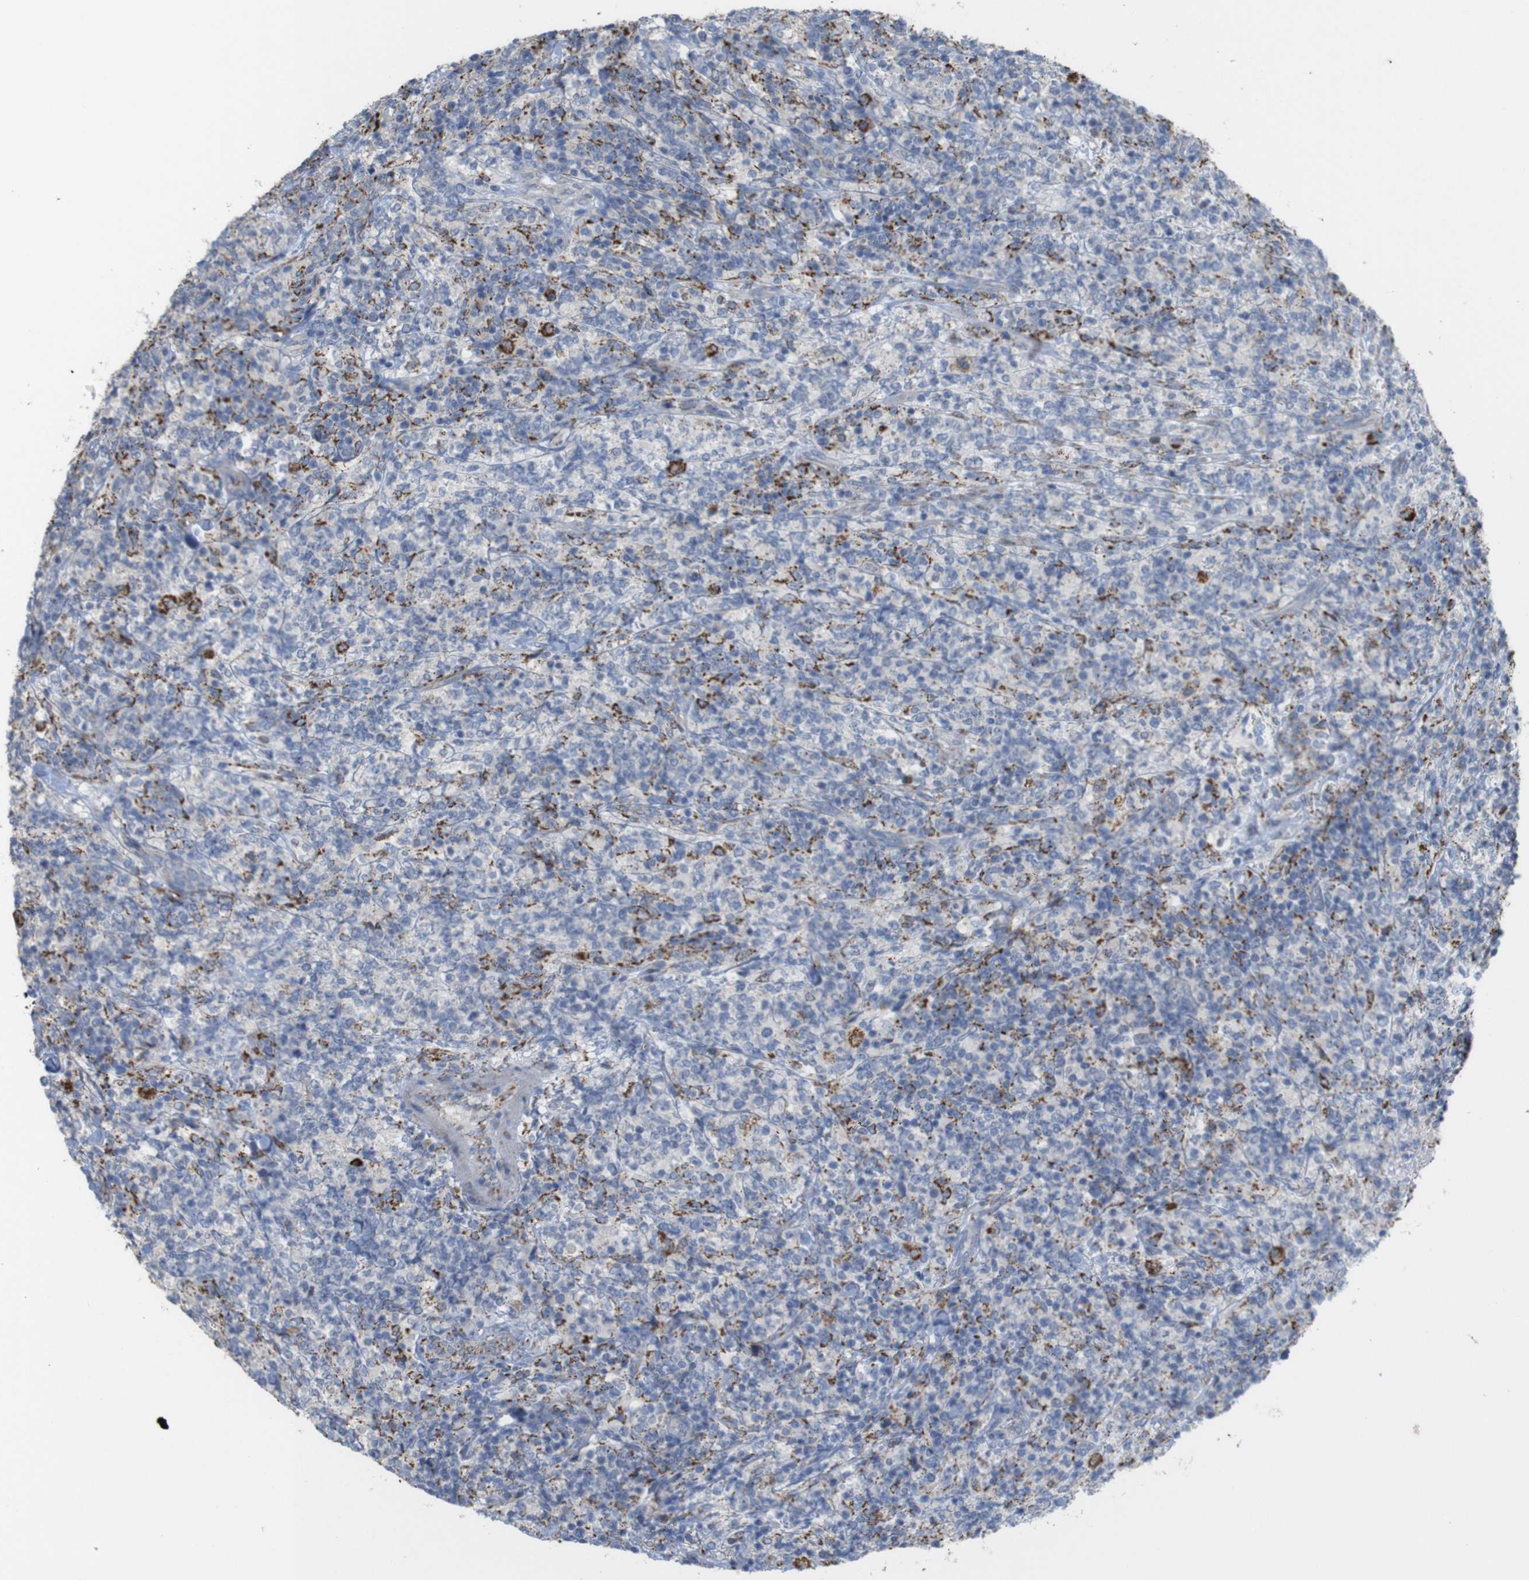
{"staining": {"intensity": "strong", "quantity": "<25%", "location": "cytoplasmic/membranous"}, "tissue": "lymphoma", "cell_type": "Tumor cells", "image_type": "cancer", "snomed": [{"axis": "morphology", "description": "Malignant lymphoma, non-Hodgkin's type, High grade"}, {"axis": "topography", "description": "Soft tissue"}], "caption": "Protein analysis of high-grade malignant lymphoma, non-Hodgkin's type tissue shows strong cytoplasmic/membranous expression in approximately <25% of tumor cells. Ihc stains the protein of interest in brown and the nuclei are stained blue.", "gene": "PTPRR", "patient": {"sex": "male", "age": 18}}